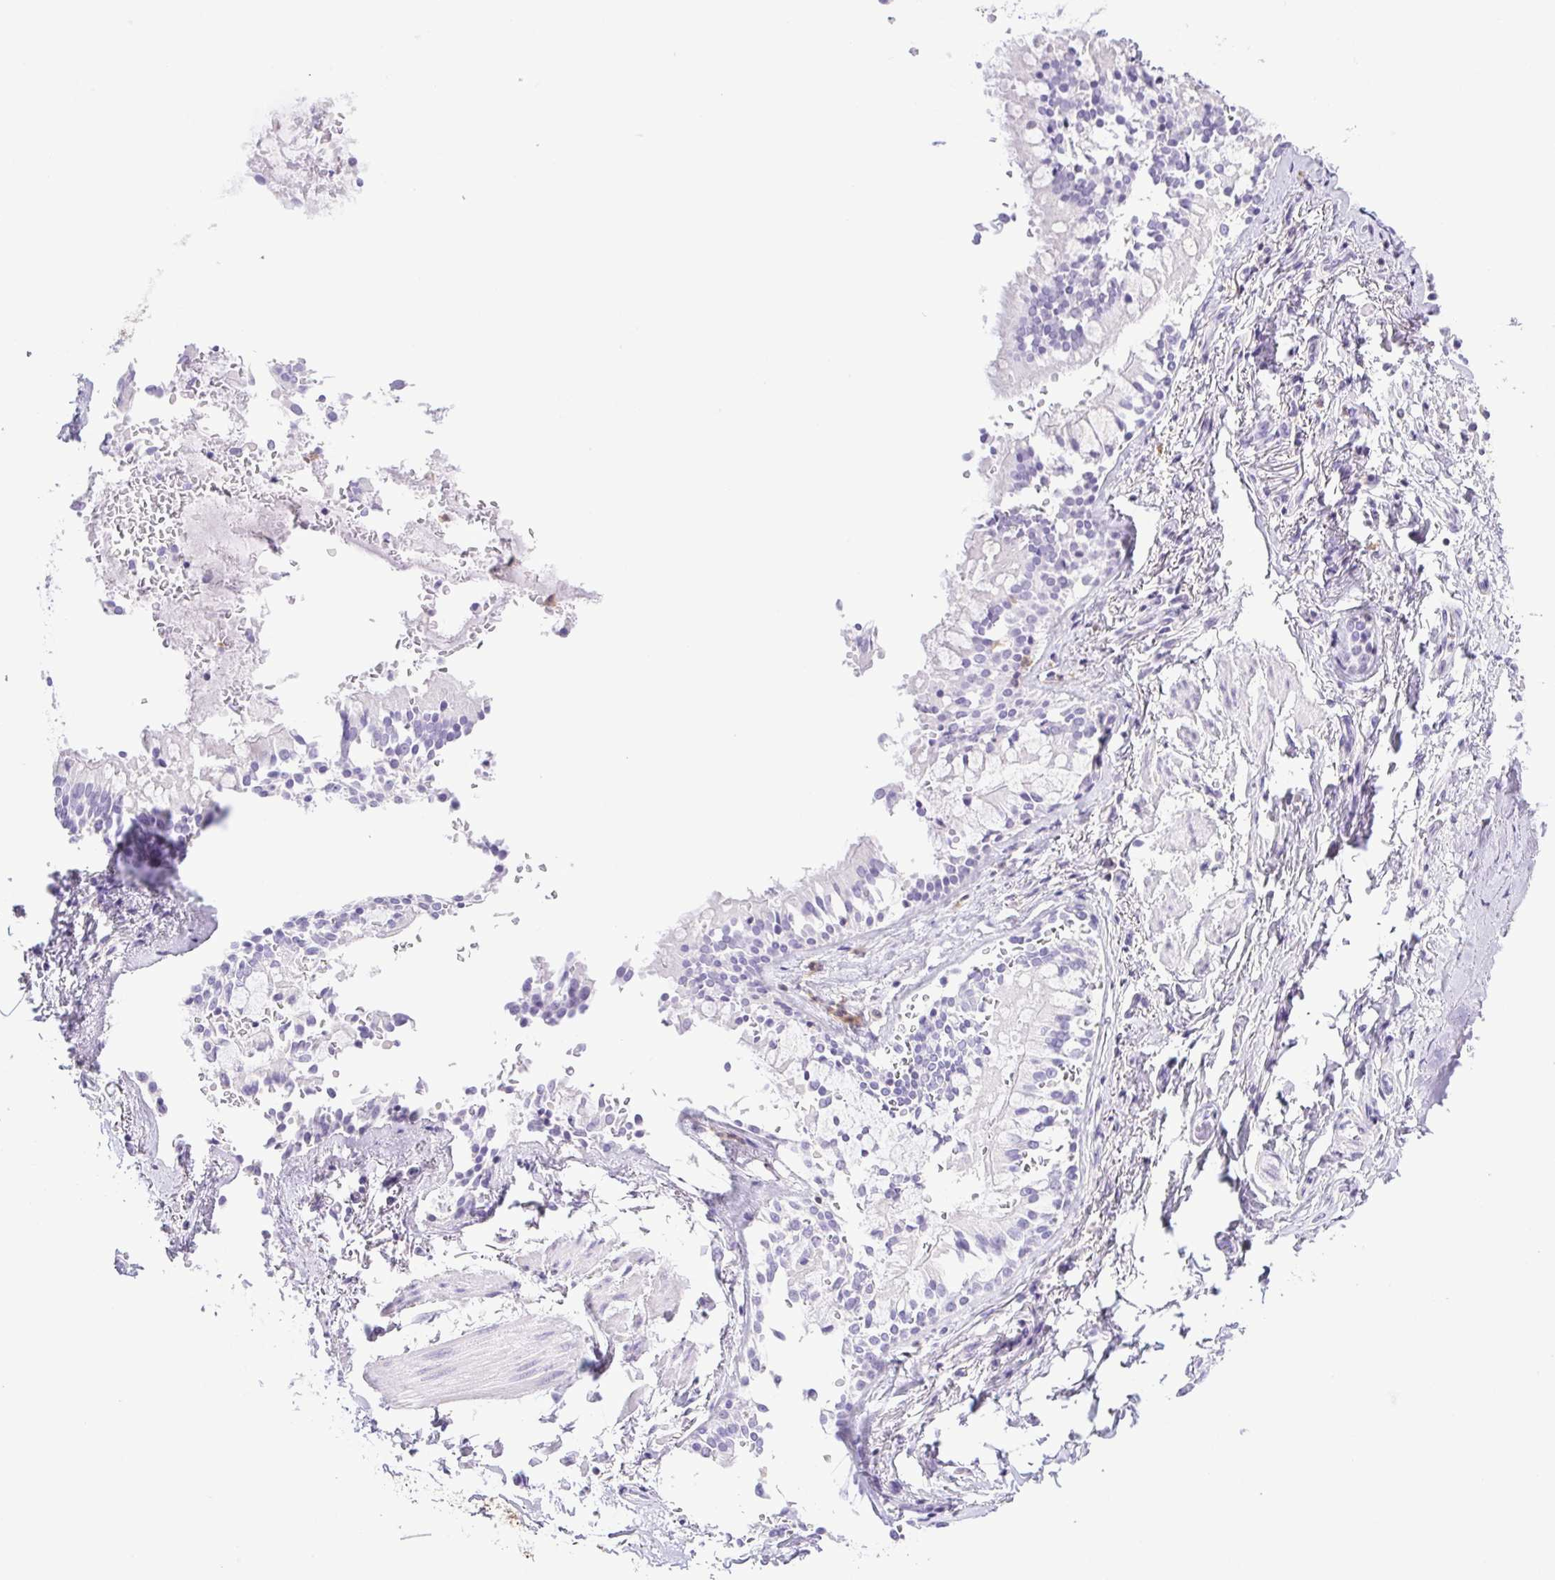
{"staining": {"intensity": "negative", "quantity": "none", "location": "none"}, "tissue": "soft tissue", "cell_type": "Chondrocytes", "image_type": "normal", "snomed": [{"axis": "morphology", "description": "Normal tissue, NOS"}, {"axis": "topography", "description": "Cartilage tissue"}, {"axis": "topography", "description": "Bronchus"}, {"axis": "topography", "description": "Peripheral nerve tissue"}], "caption": "Immunohistochemistry (IHC) image of benign human soft tissue stained for a protein (brown), which reveals no positivity in chondrocytes. (DAB (3,3'-diaminobenzidine) immunohistochemistry, high magnification).", "gene": "SYNPR", "patient": {"sex": "male", "age": 67}}